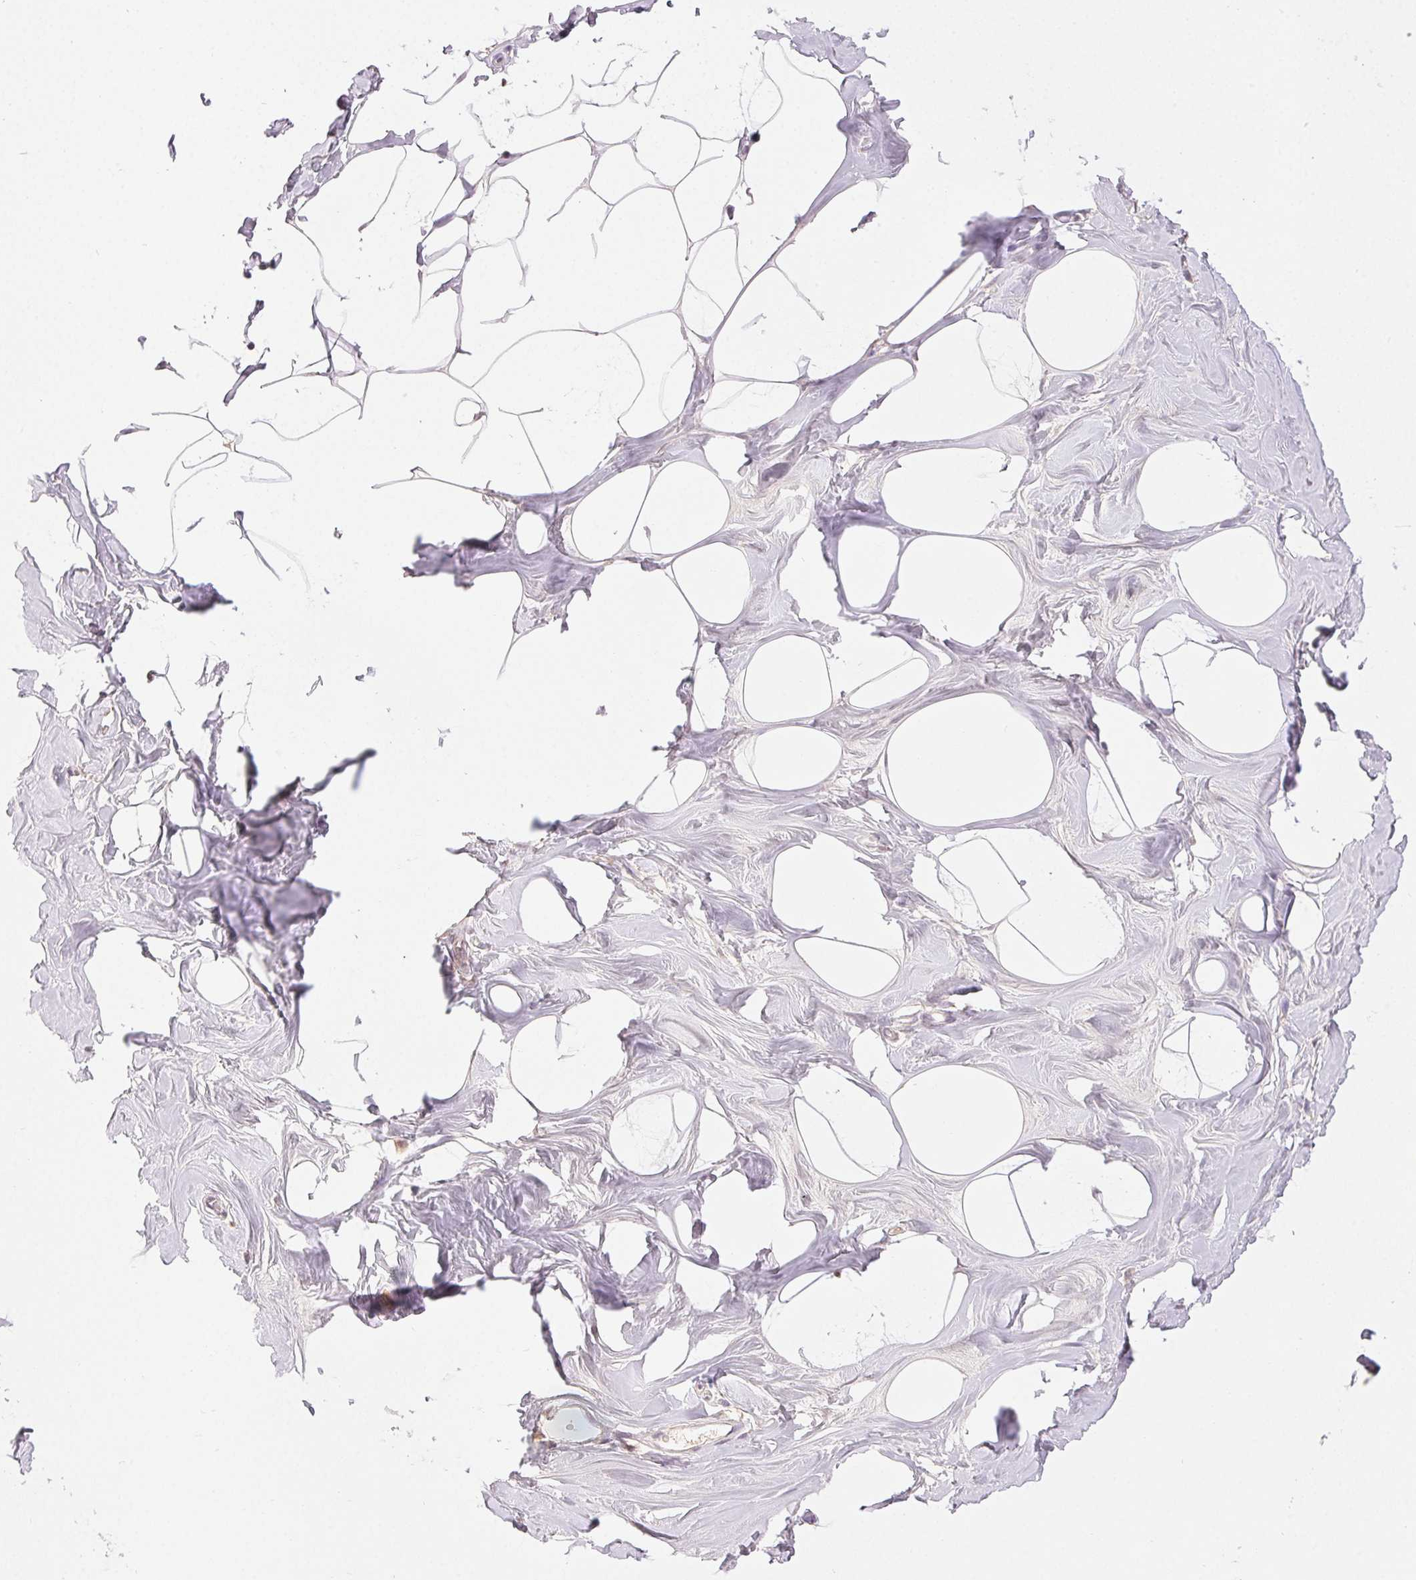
{"staining": {"intensity": "negative", "quantity": "none", "location": "none"}, "tissue": "breast", "cell_type": "Adipocytes", "image_type": "normal", "snomed": [{"axis": "morphology", "description": "Normal tissue, NOS"}, {"axis": "topography", "description": "Breast"}], "caption": "An IHC image of benign breast is shown. There is no staining in adipocytes of breast. (Brightfield microscopy of DAB immunohistochemistry (IHC) at high magnification).", "gene": "CLASP1", "patient": {"sex": "female", "age": 27}}